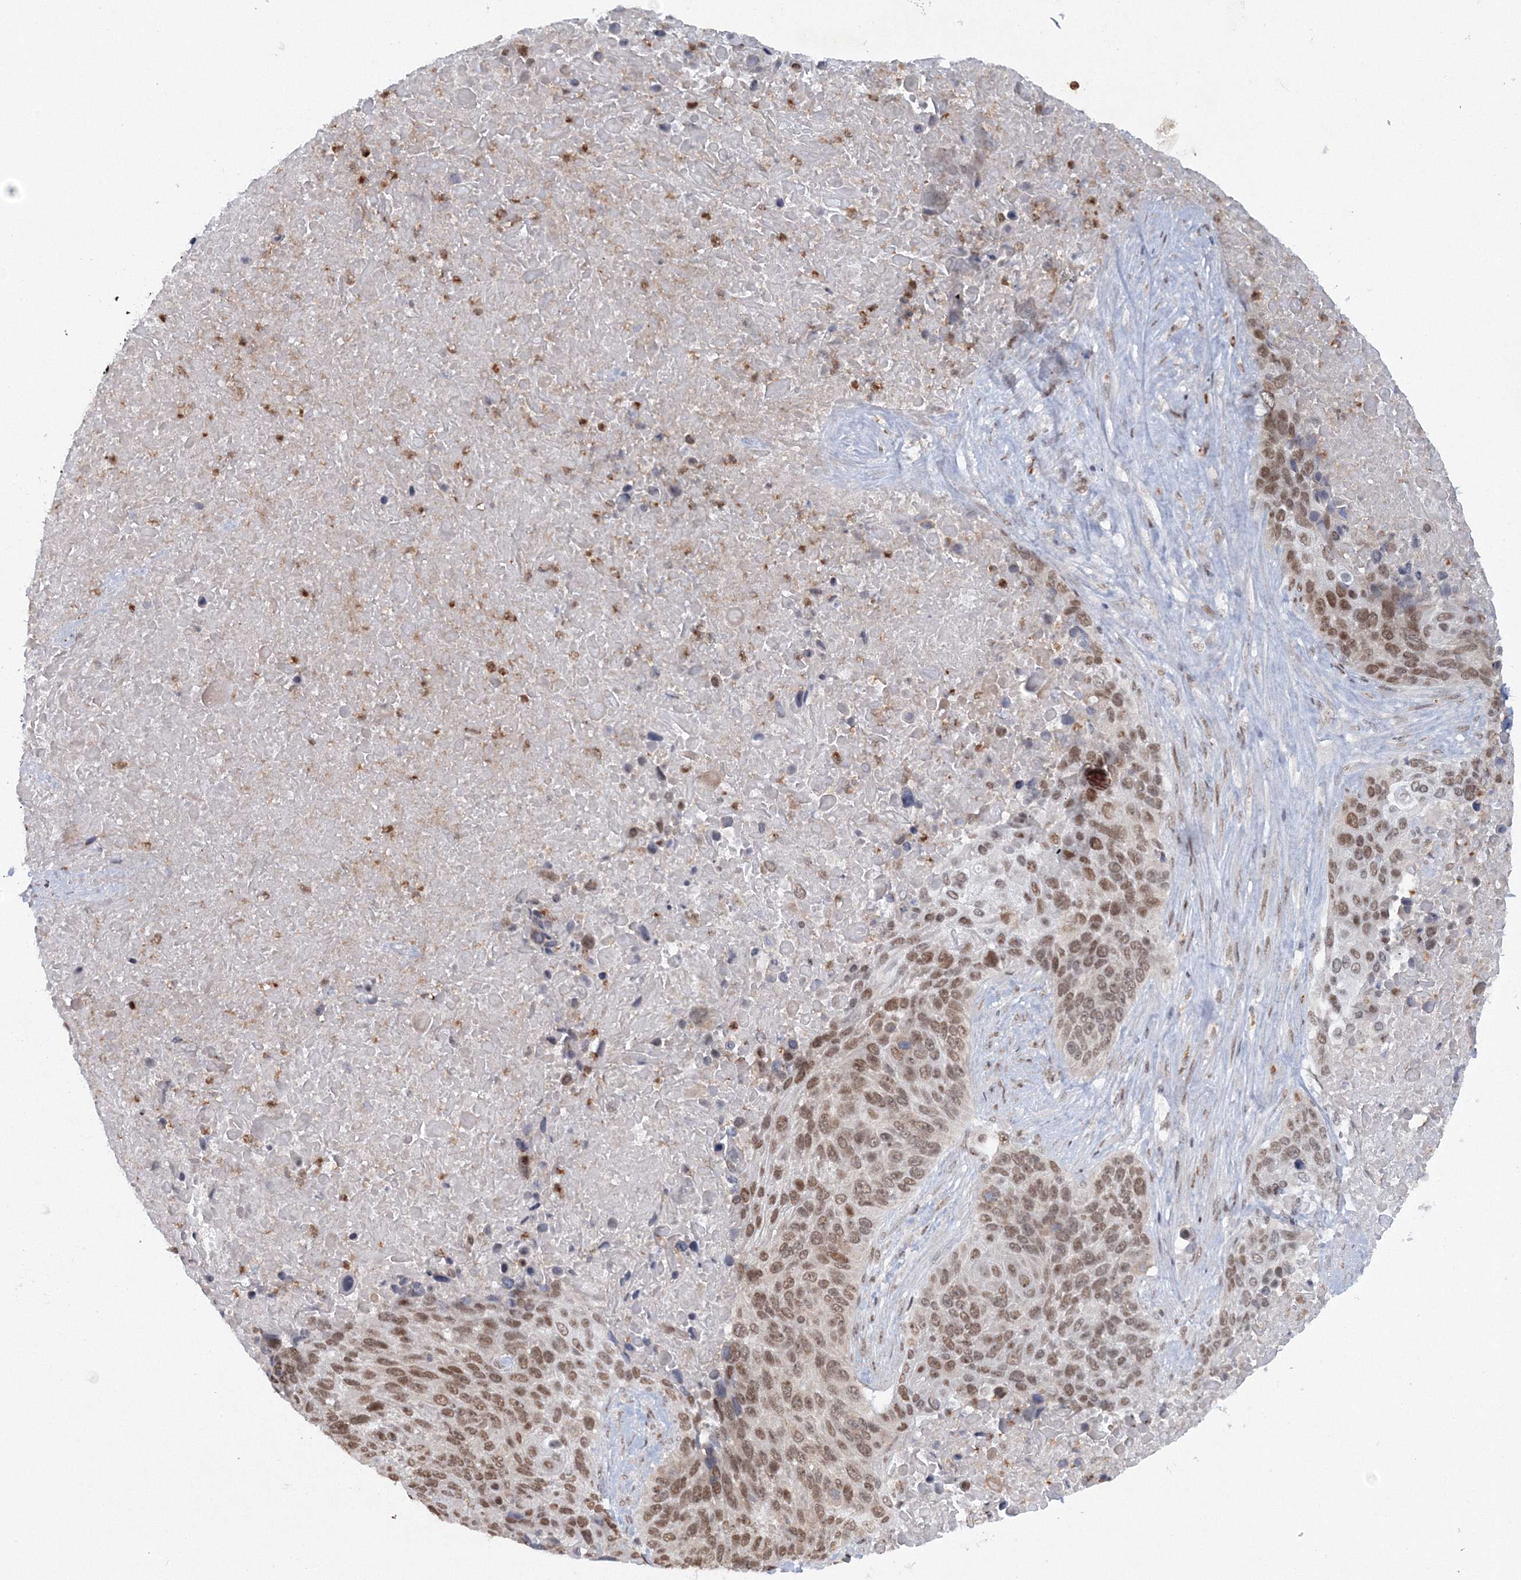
{"staining": {"intensity": "moderate", "quantity": ">75%", "location": "nuclear"}, "tissue": "lung cancer", "cell_type": "Tumor cells", "image_type": "cancer", "snomed": [{"axis": "morphology", "description": "Squamous cell carcinoma, NOS"}, {"axis": "topography", "description": "Lung"}], "caption": "IHC histopathology image of human lung cancer (squamous cell carcinoma) stained for a protein (brown), which demonstrates medium levels of moderate nuclear positivity in approximately >75% of tumor cells.", "gene": "C3orf33", "patient": {"sex": "male", "age": 66}}